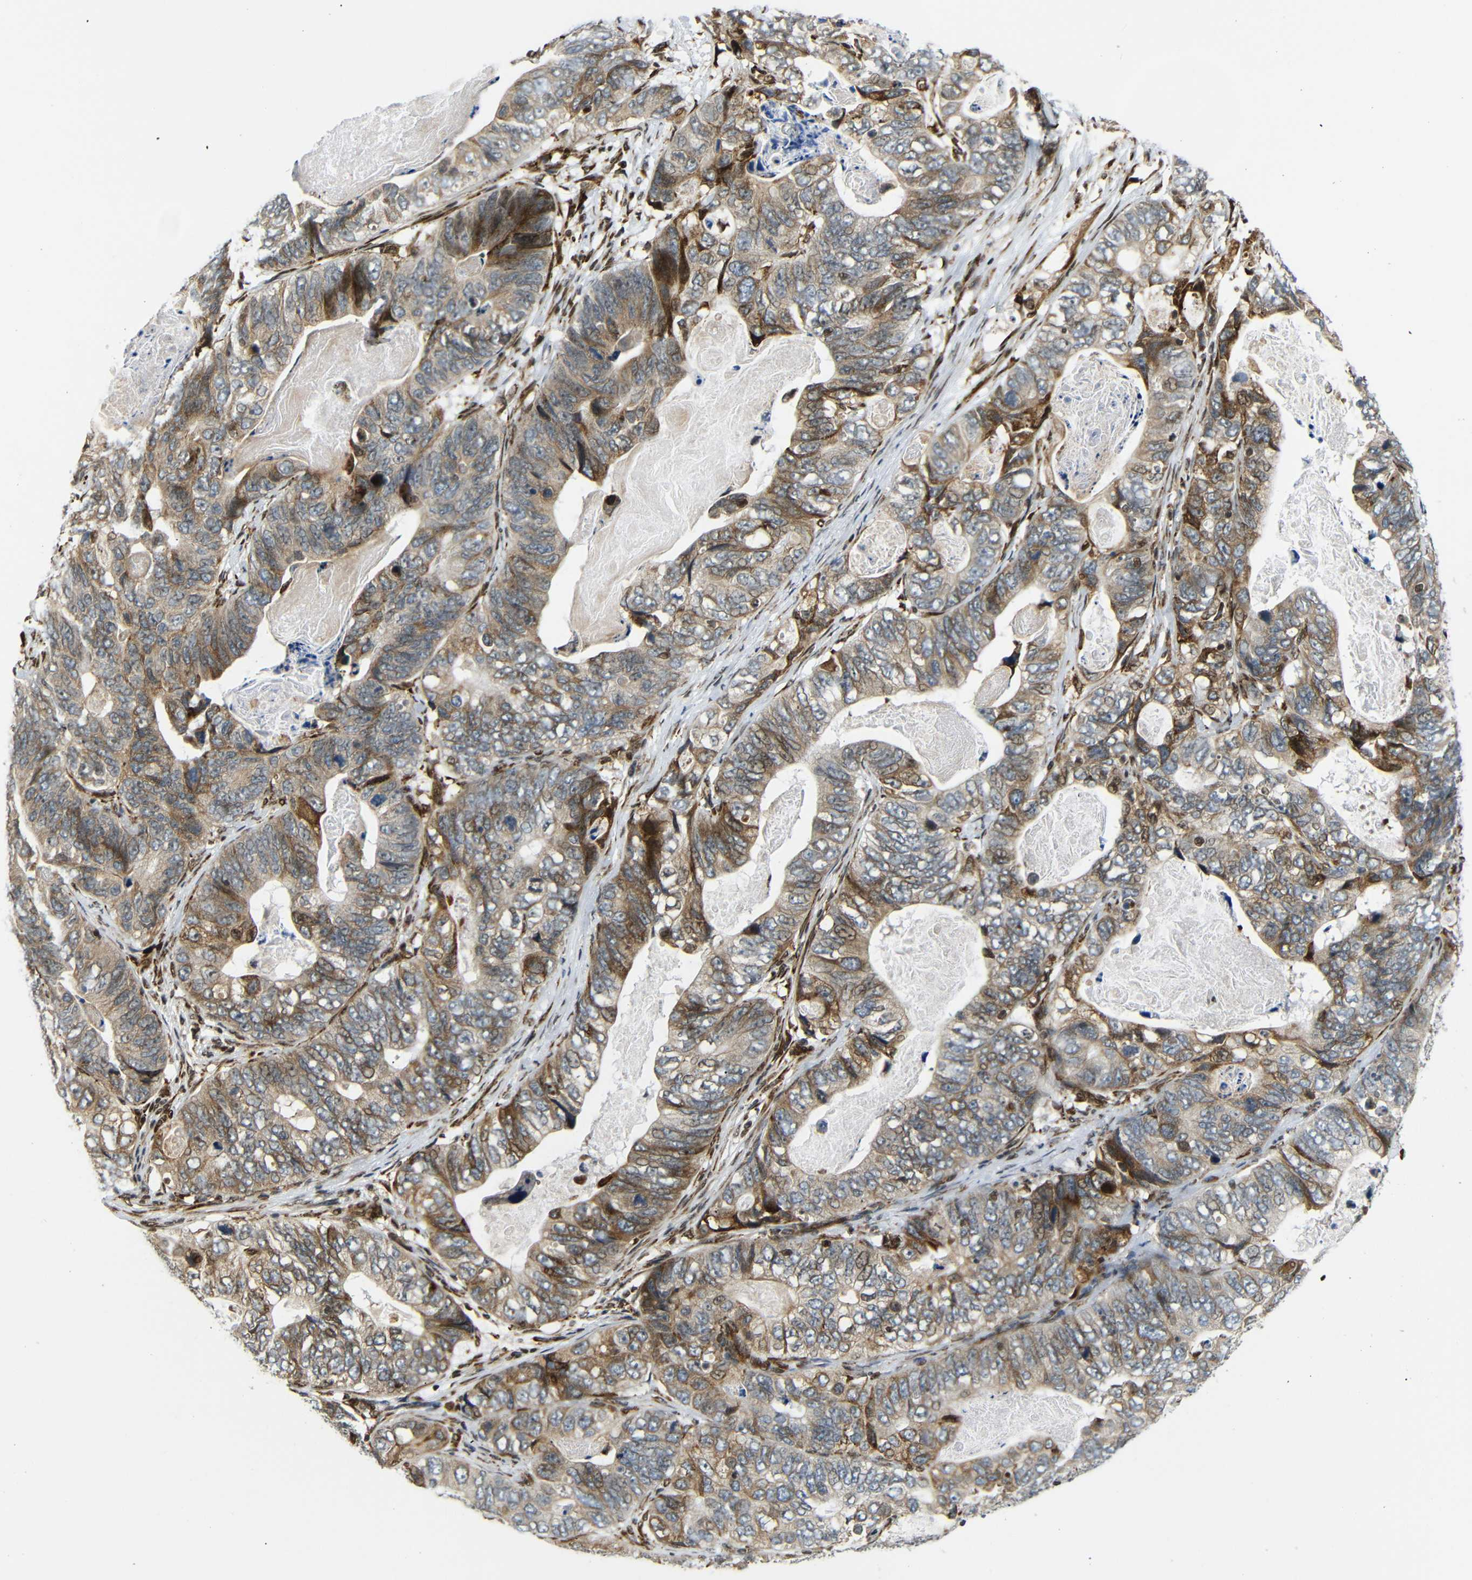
{"staining": {"intensity": "weak", "quantity": ">75%", "location": "cytoplasmic/membranous,nuclear"}, "tissue": "stomach cancer", "cell_type": "Tumor cells", "image_type": "cancer", "snomed": [{"axis": "morphology", "description": "Adenocarcinoma, NOS"}, {"axis": "topography", "description": "Stomach"}], "caption": "Stomach adenocarcinoma was stained to show a protein in brown. There is low levels of weak cytoplasmic/membranous and nuclear expression in approximately >75% of tumor cells.", "gene": "SPCS2", "patient": {"sex": "female", "age": 89}}